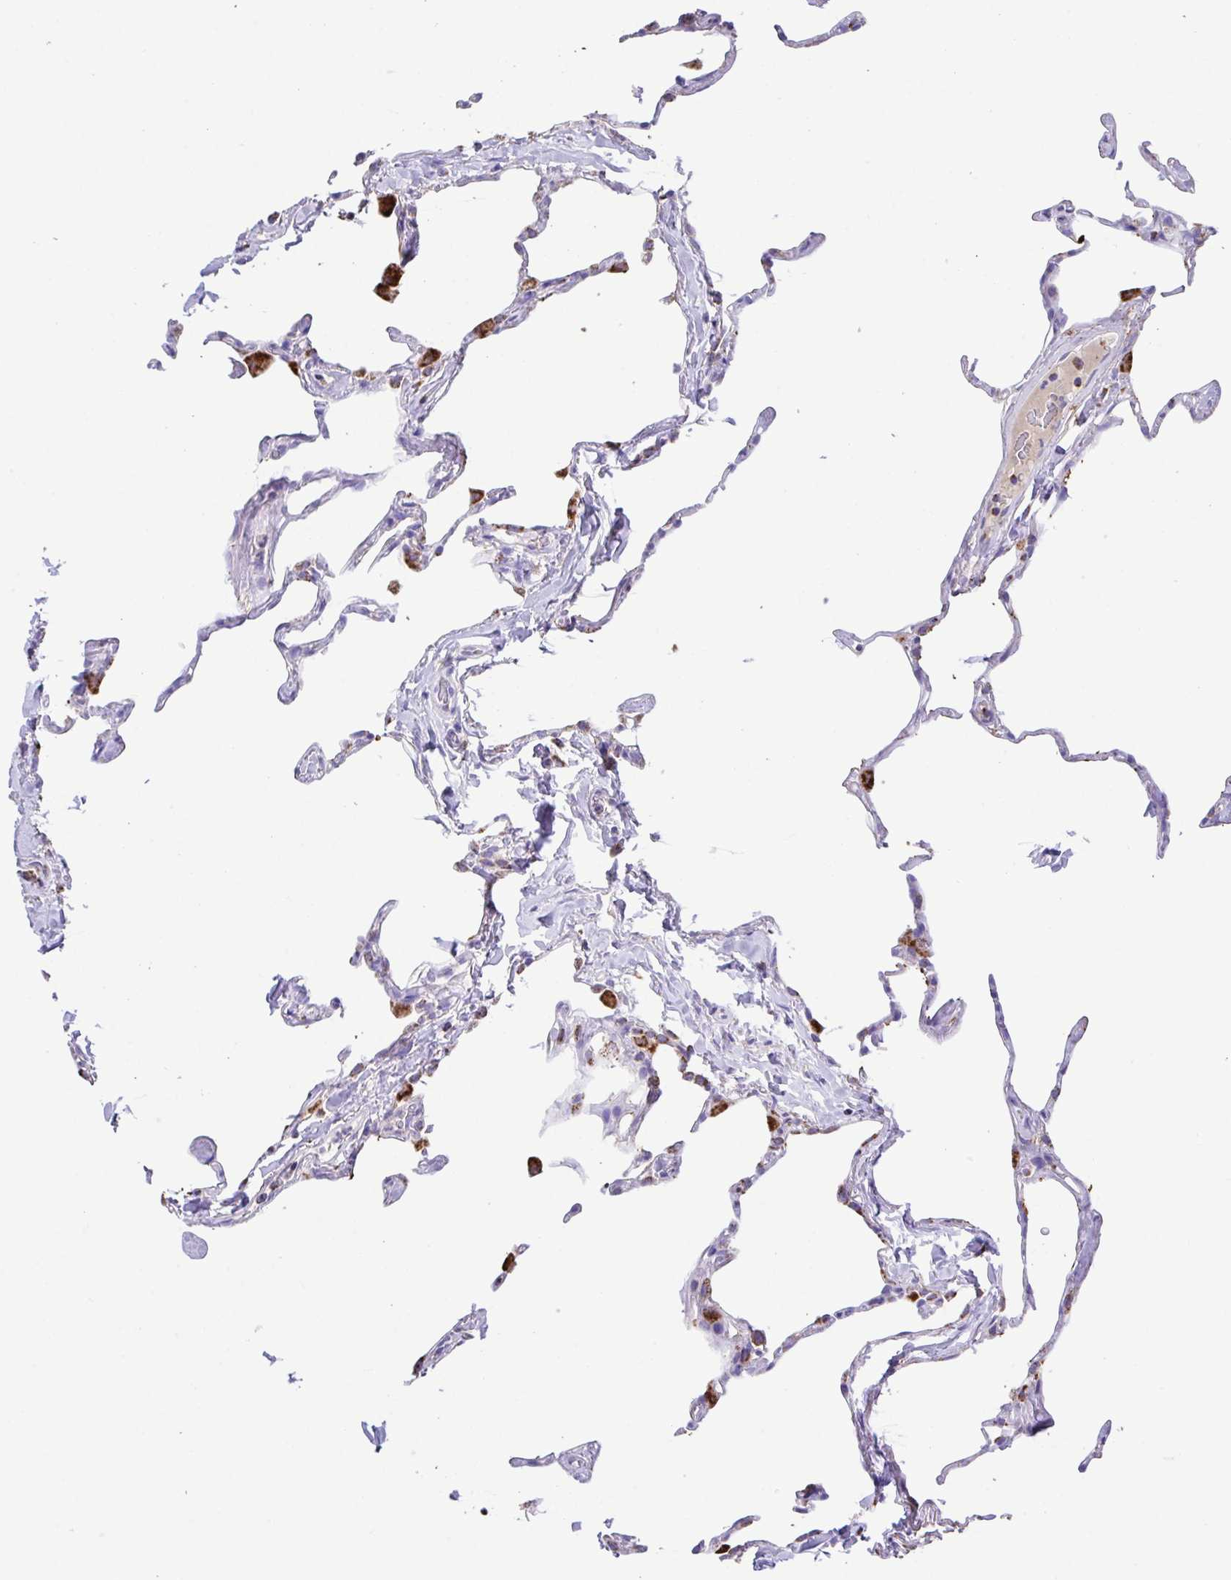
{"staining": {"intensity": "strong", "quantity": "25%-75%", "location": "cytoplasmic/membranous"}, "tissue": "lung", "cell_type": "Alveolar cells", "image_type": "normal", "snomed": [{"axis": "morphology", "description": "Normal tissue, NOS"}, {"axis": "topography", "description": "Lung"}], "caption": "Lung stained with DAB (3,3'-diaminobenzidine) IHC reveals high levels of strong cytoplasmic/membranous positivity in about 25%-75% of alveolar cells. (brown staining indicates protein expression, while blue staining denotes nuclei).", "gene": "PCMTD2", "patient": {"sex": "male", "age": 65}}